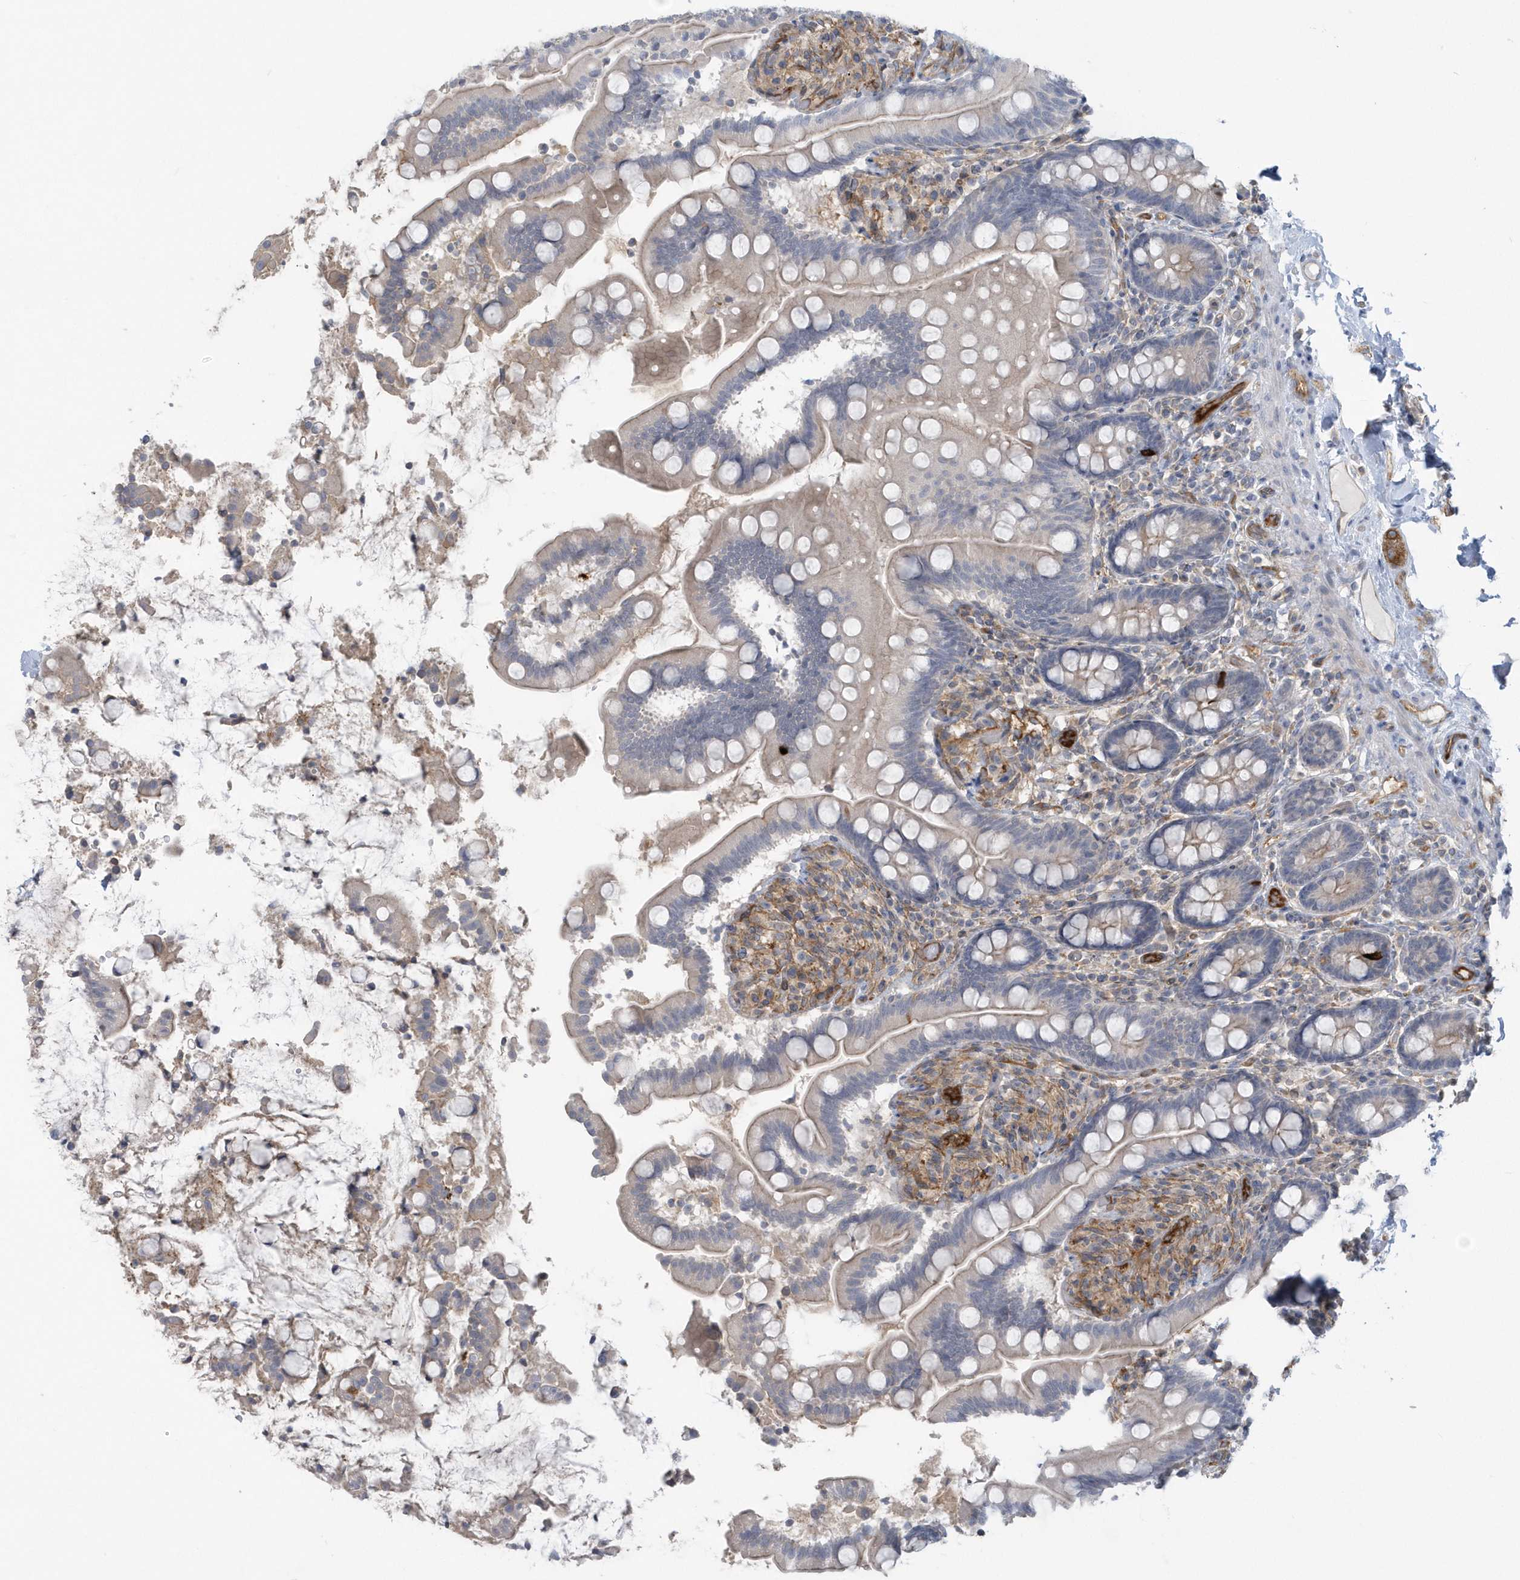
{"staining": {"intensity": "negative", "quantity": "none", "location": "none"}, "tissue": "small intestine", "cell_type": "Glandular cells", "image_type": "normal", "snomed": [{"axis": "morphology", "description": "Normal tissue, NOS"}, {"axis": "topography", "description": "Small intestine"}], "caption": "Glandular cells show no significant expression in normal small intestine.", "gene": "RAI14", "patient": {"sex": "female", "age": 64}}